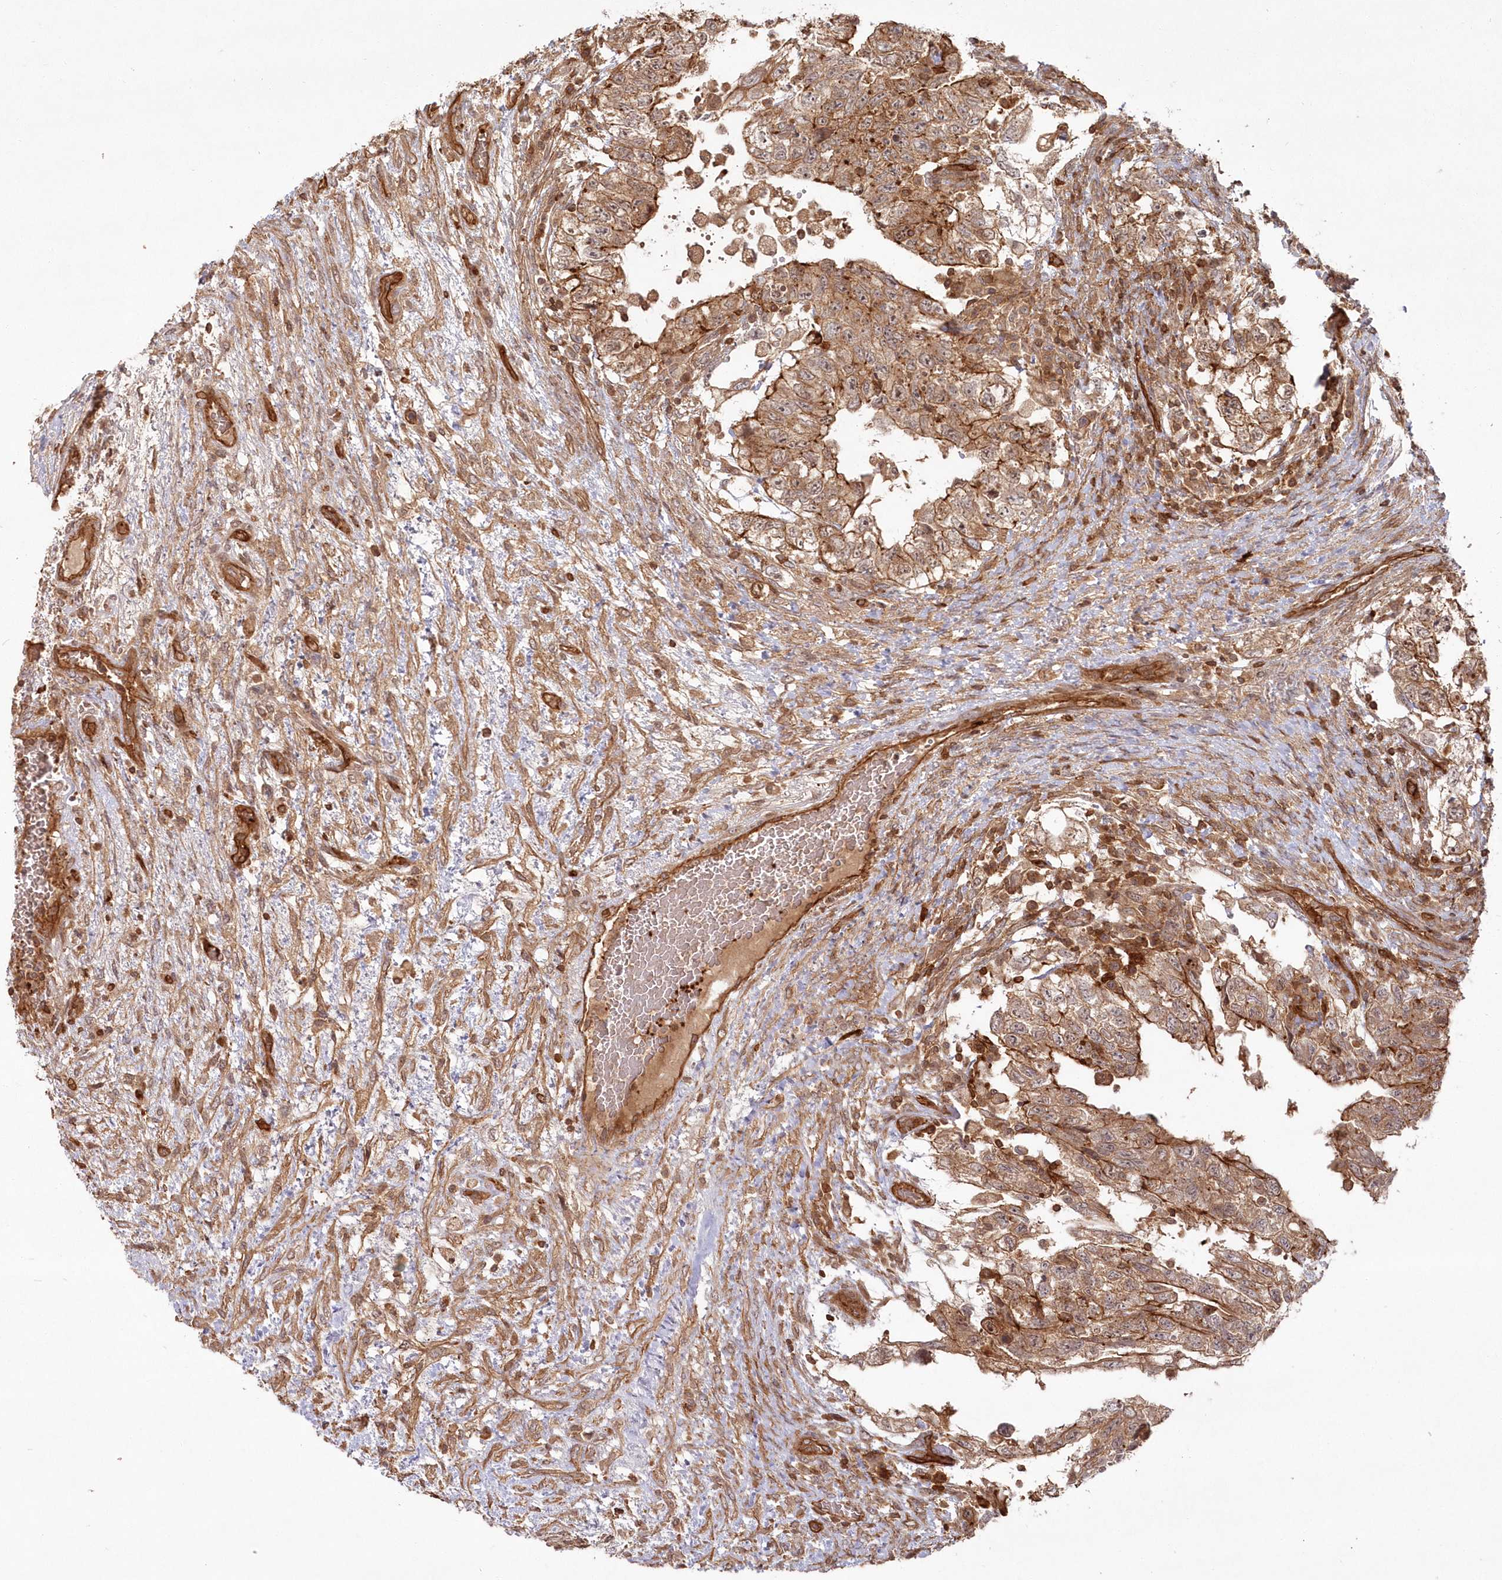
{"staining": {"intensity": "strong", "quantity": ">75%", "location": "cytoplasmic/membranous"}, "tissue": "testis cancer", "cell_type": "Tumor cells", "image_type": "cancer", "snomed": [{"axis": "morphology", "description": "Carcinoma, Embryonal, NOS"}, {"axis": "topography", "description": "Testis"}], "caption": "Protein staining by immunohistochemistry (IHC) shows strong cytoplasmic/membranous staining in about >75% of tumor cells in testis embryonal carcinoma.", "gene": "RGCC", "patient": {"sex": "male", "age": 36}}